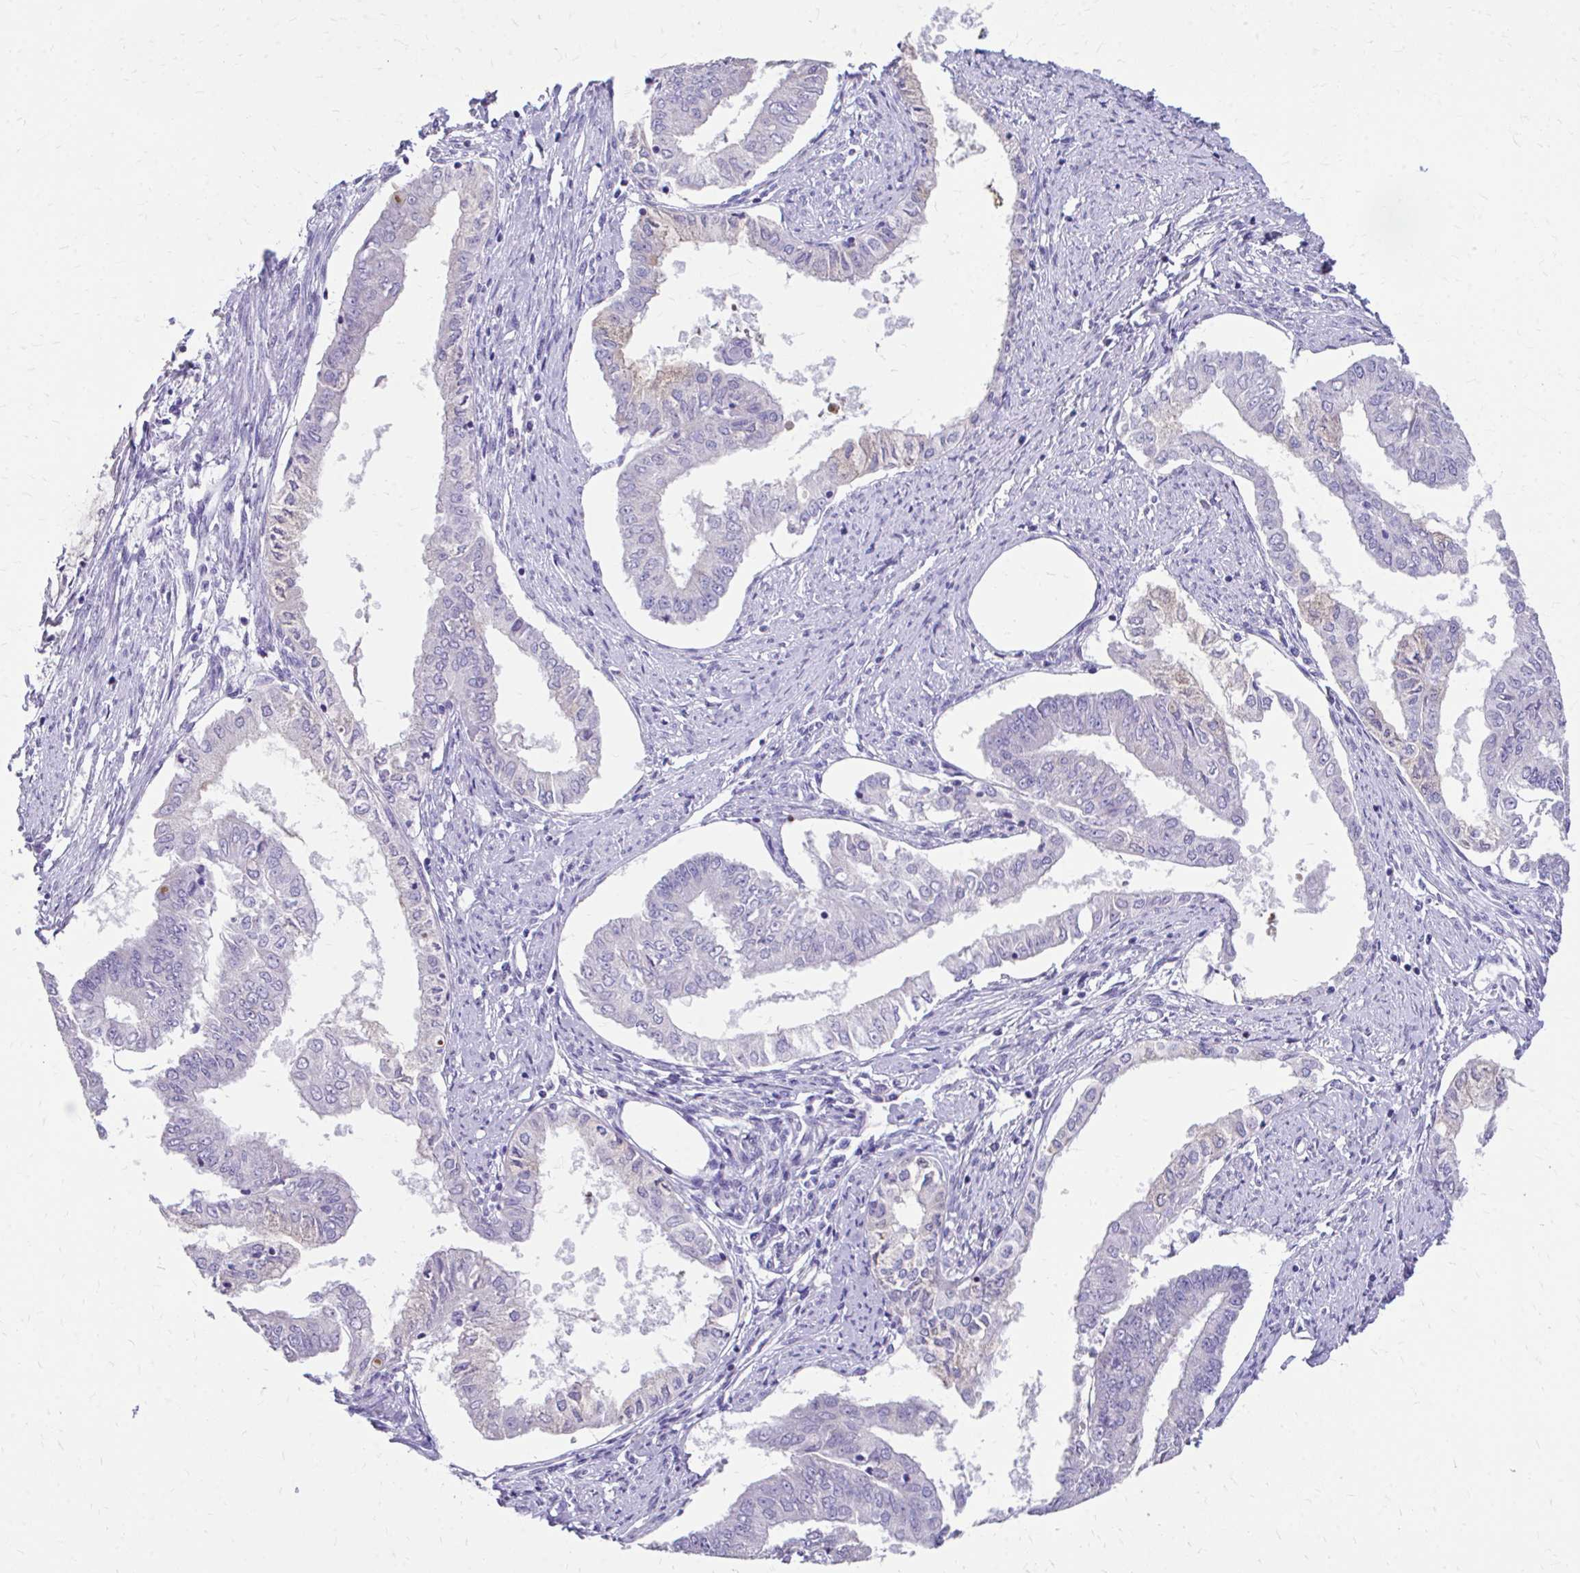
{"staining": {"intensity": "negative", "quantity": "none", "location": "none"}, "tissue": "endometrial cancer", "cell_type": "Tumor cells", "image_type": "cancer", "snomed": [{"axis": "morphology", "description": "Adenocarcinoma, NOS"}, {"axis": "topography", "description": "Endometrium"}], "caption": "Adenocarcinoma (endometrial) stained for a protein using IHC displays no expression tumor cells.", "gene": "CFH", "patient": {"sex": "female", "age": 76}}